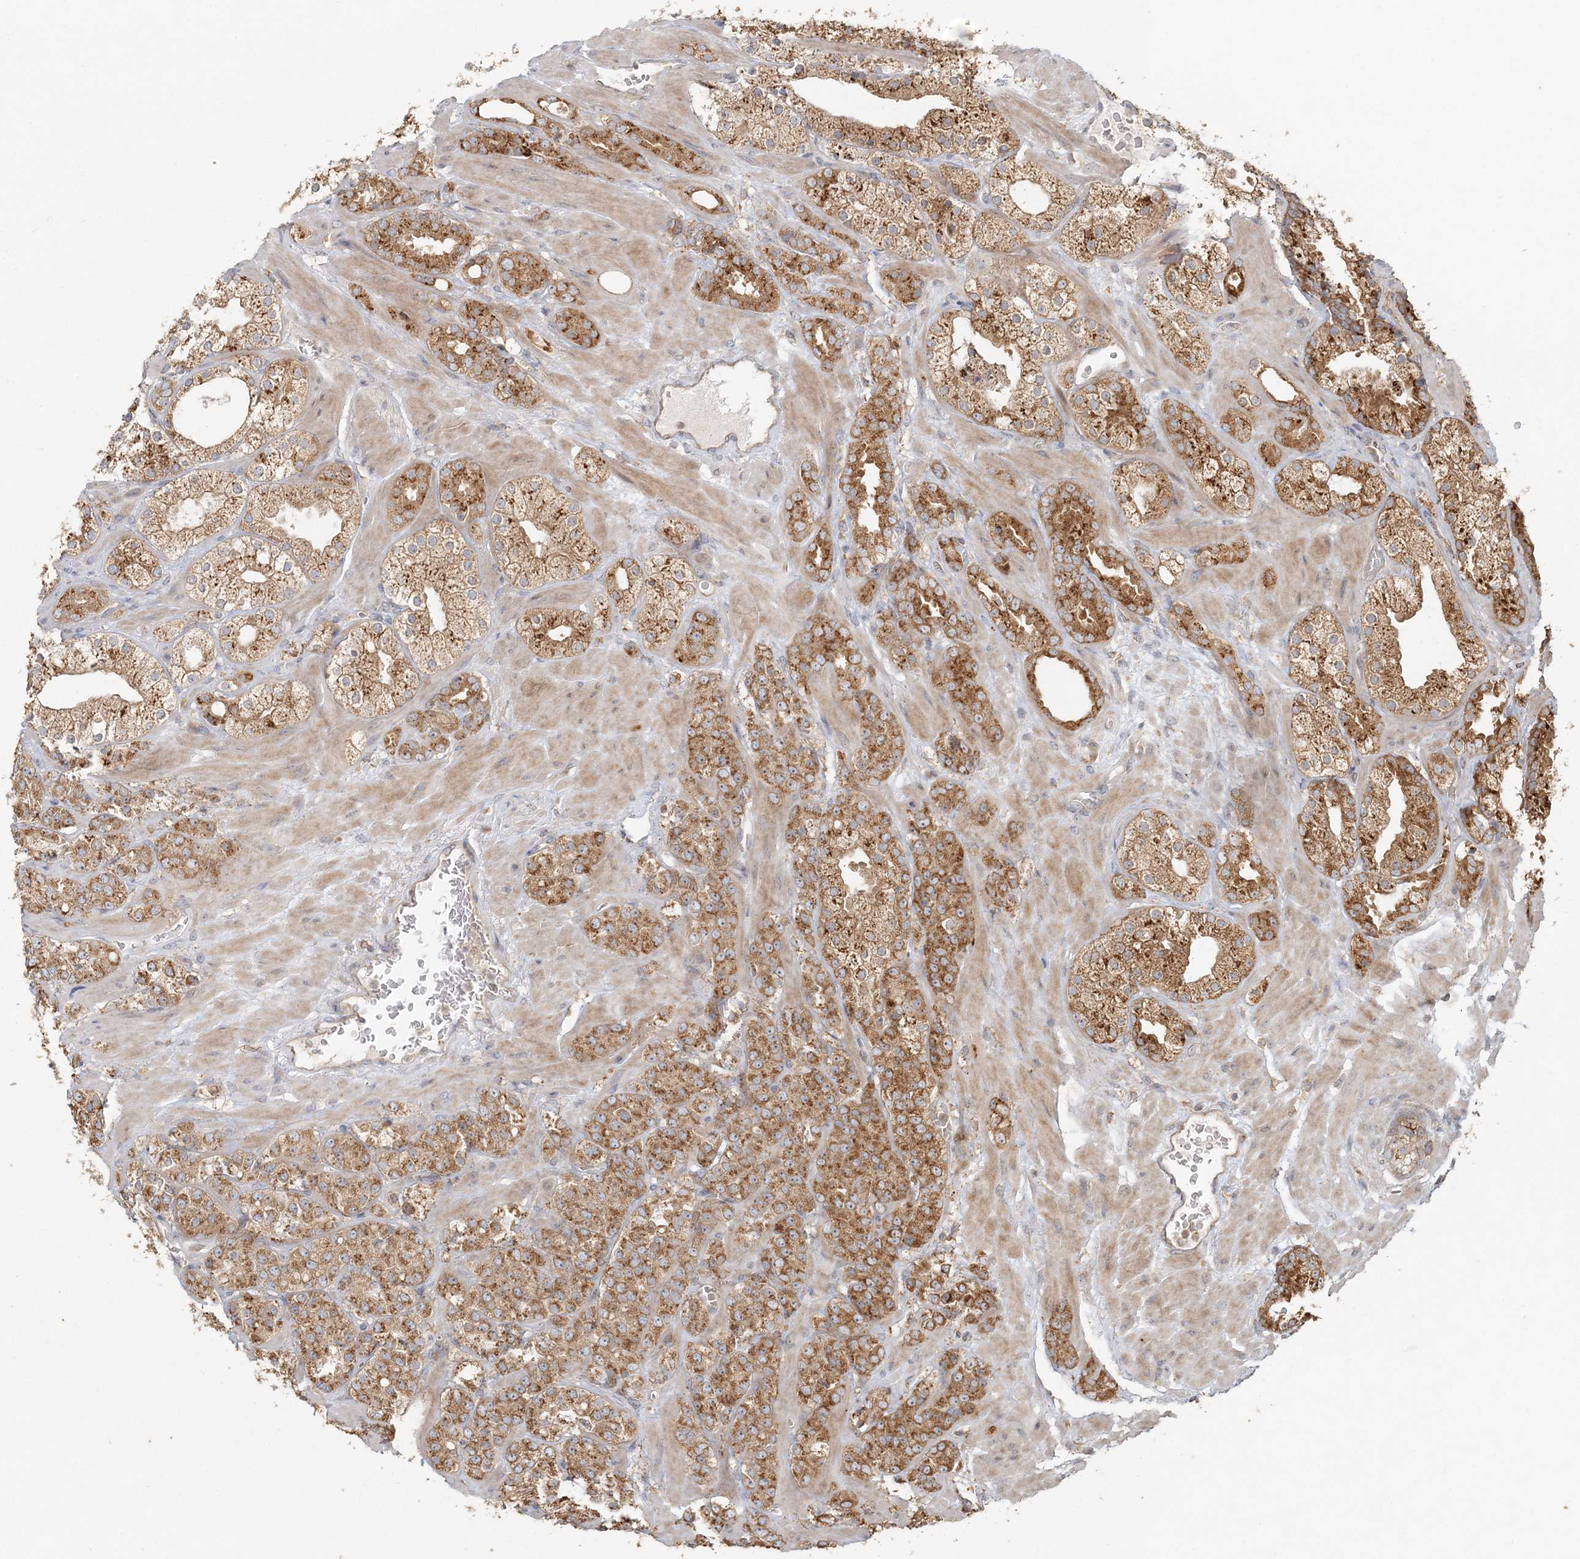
{"staining": {"intensity": "strong", "quantity": ">75%", "location": "cytoplasmic/membranous"}, "tissue": "prostate cancer", "cell_type": "Tumor cells", "image_type": "cancer", "snomed": [{"axis": "morphology", "description": "Adenocarcinoma, High grade"}, {"axis": "topography", "description": "Prostate"}], "caption": "About >75% of tumor cells in human prostate cancer demonstrate strong cytoplasmic/membranous protein expression as visualized by brown immunohistochemical staining.", "gene": "RAB14", "patient": {"sex": "male", "age": 64}}